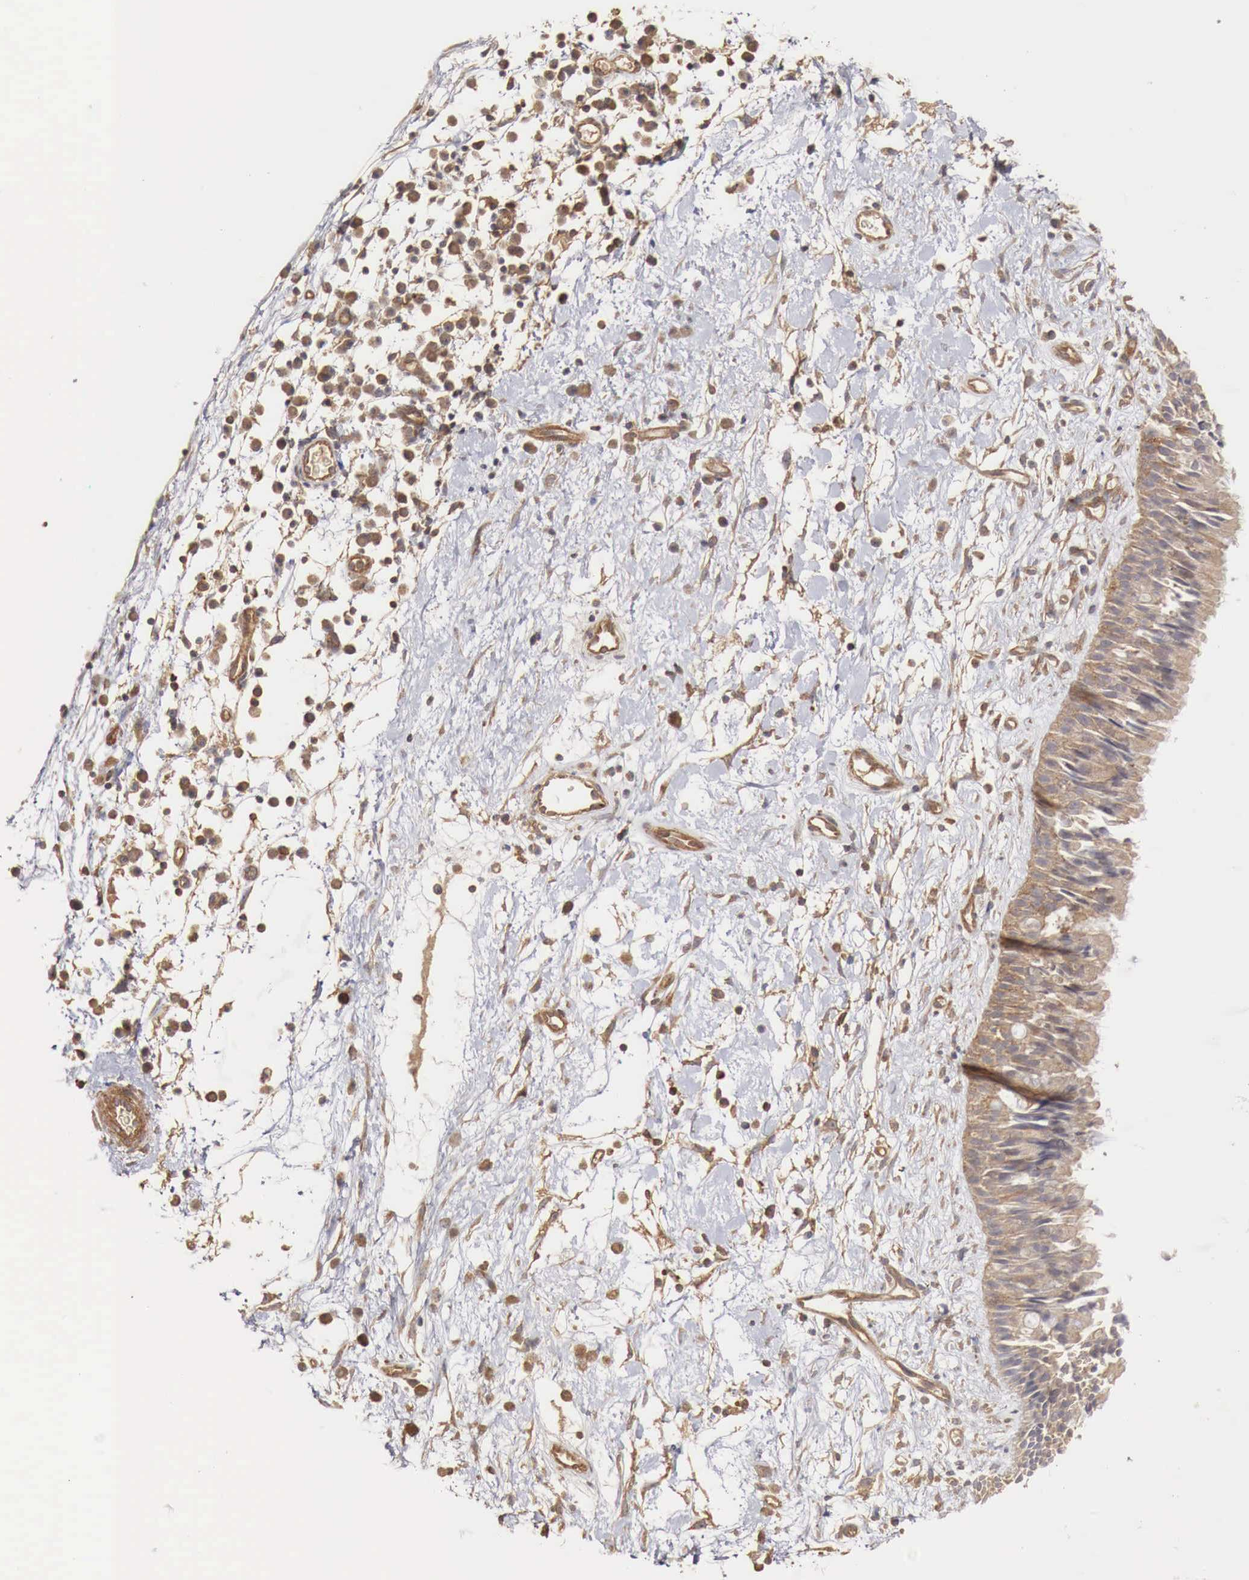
{"staining": {"intensity": "moderate", "quantity": ">75%", "location": "cytoplasmic/membranous"}, "tissue": "nasopharynx", "cell_type": "Respiratory epithelial cells", "image_type": "normal", "snomed": [{"axis": "morphology", "description": "Normal tissue, NOS"}, {"axis": "topography", "description": "Nasopharynx"}], "caption": "This micrograph shows immunohistochemistry staining of benign human nasopharynx, with medium moderate cytoplasmic/membranous expression in about >75% of respiratory epithelial cells.", "gene": "ARMCX4", "patient": {"sex": "male", "age": 13}}